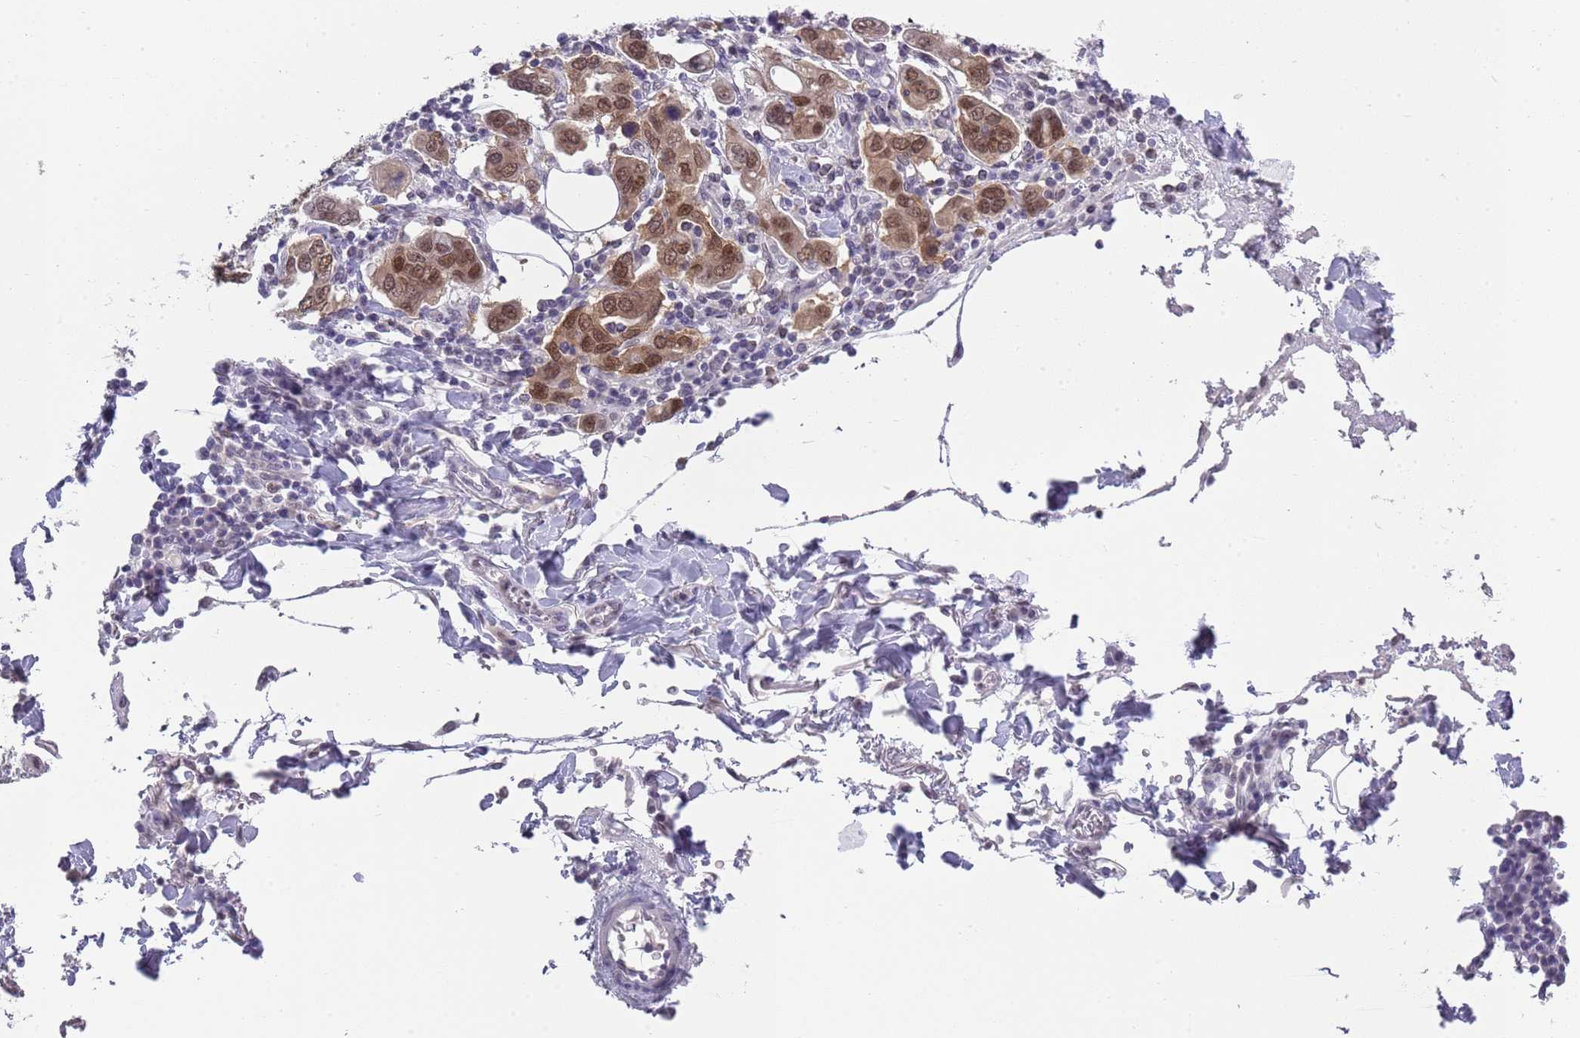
{"staining": {"intensity": "moderate", "quantity": ">75%", "location": "cytoplasmic/membranous,nuclear"}, "tissue": "stomach cancer", "cell_type": "Tumor cells", "image_type": "cancer", "snomed": [{"axis": "morphology", "description": "Adenocarcinoma, NOS"}, {"axis": "topography", "description": "Stomach, upper"}, {"axis": "topography", "description": "Stomach"}], "caption": "Moderate cytoplasmic/membranous and nuclear protein expression is identified in about >75% of tumor cells in stomach adenocarcinoma. The protein is shown in brown color, while the nuclei are stained blue.", "gene": "SEPHS2", "patient": {"sex": "male", "age": 62}}